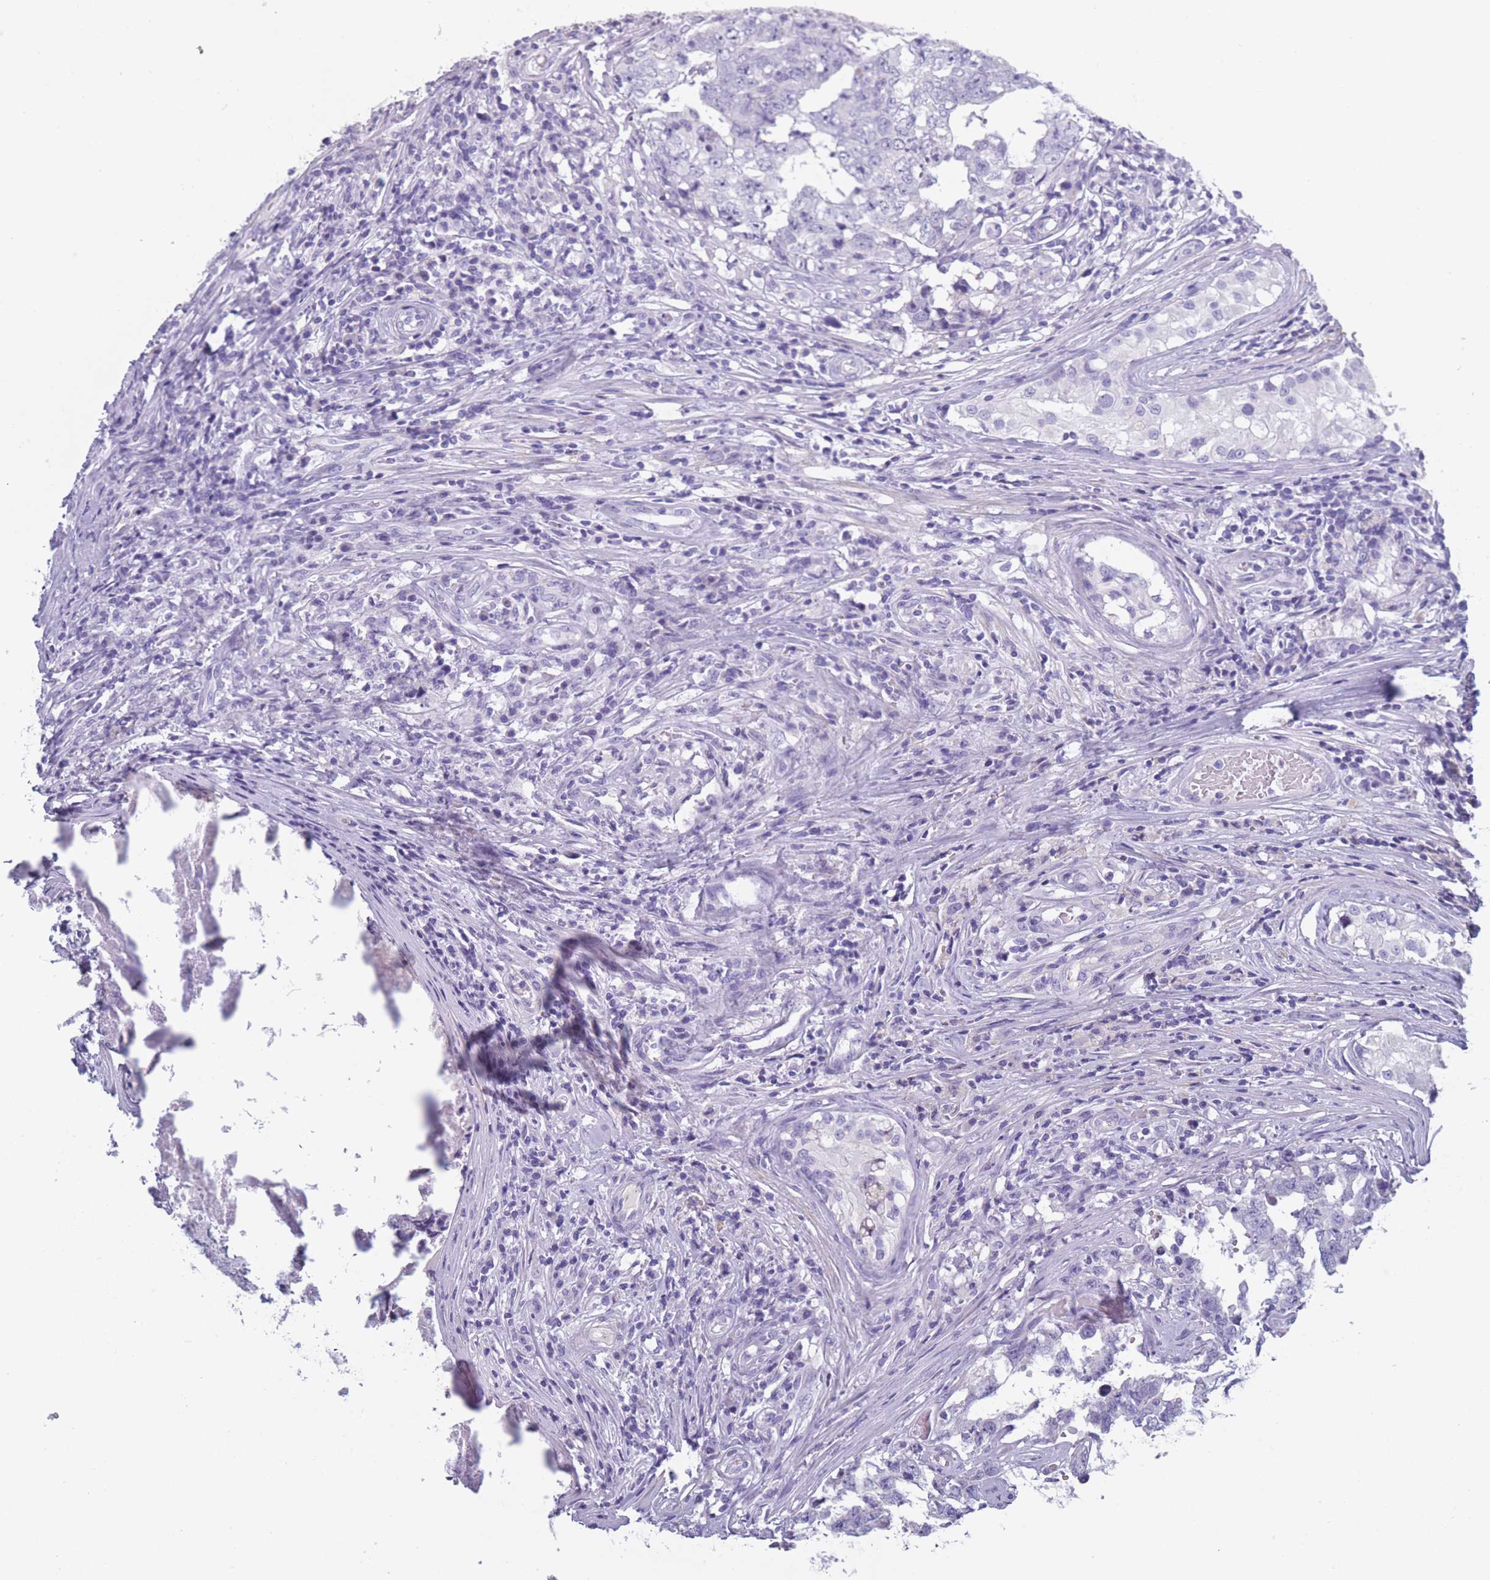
{"staining": {"intensity": "negative", "quantity": "none", "location": "none"}, "tissue": "testis cancer", "cell_type": "Tumor cells", "image_type": "cancer", "snomed": [{"axis": "morphology", "description": "Normal tissue, NOS"}, {"axis": "morphology", "description": "Carcinoma, Embryonal, NOS"}, {"axis": "topography", "description": "Testis"}, {"axis": "topography", "description": "Epididymis"}], "caption": "DAB (3,3'-diaminobenzidine) immunohistochemical staining of human embryonal carcinoma (testis) shows no significant expression in tumor cells.", "gene": "OR4C5", "patient": {"sex": "male", "age": 25}}